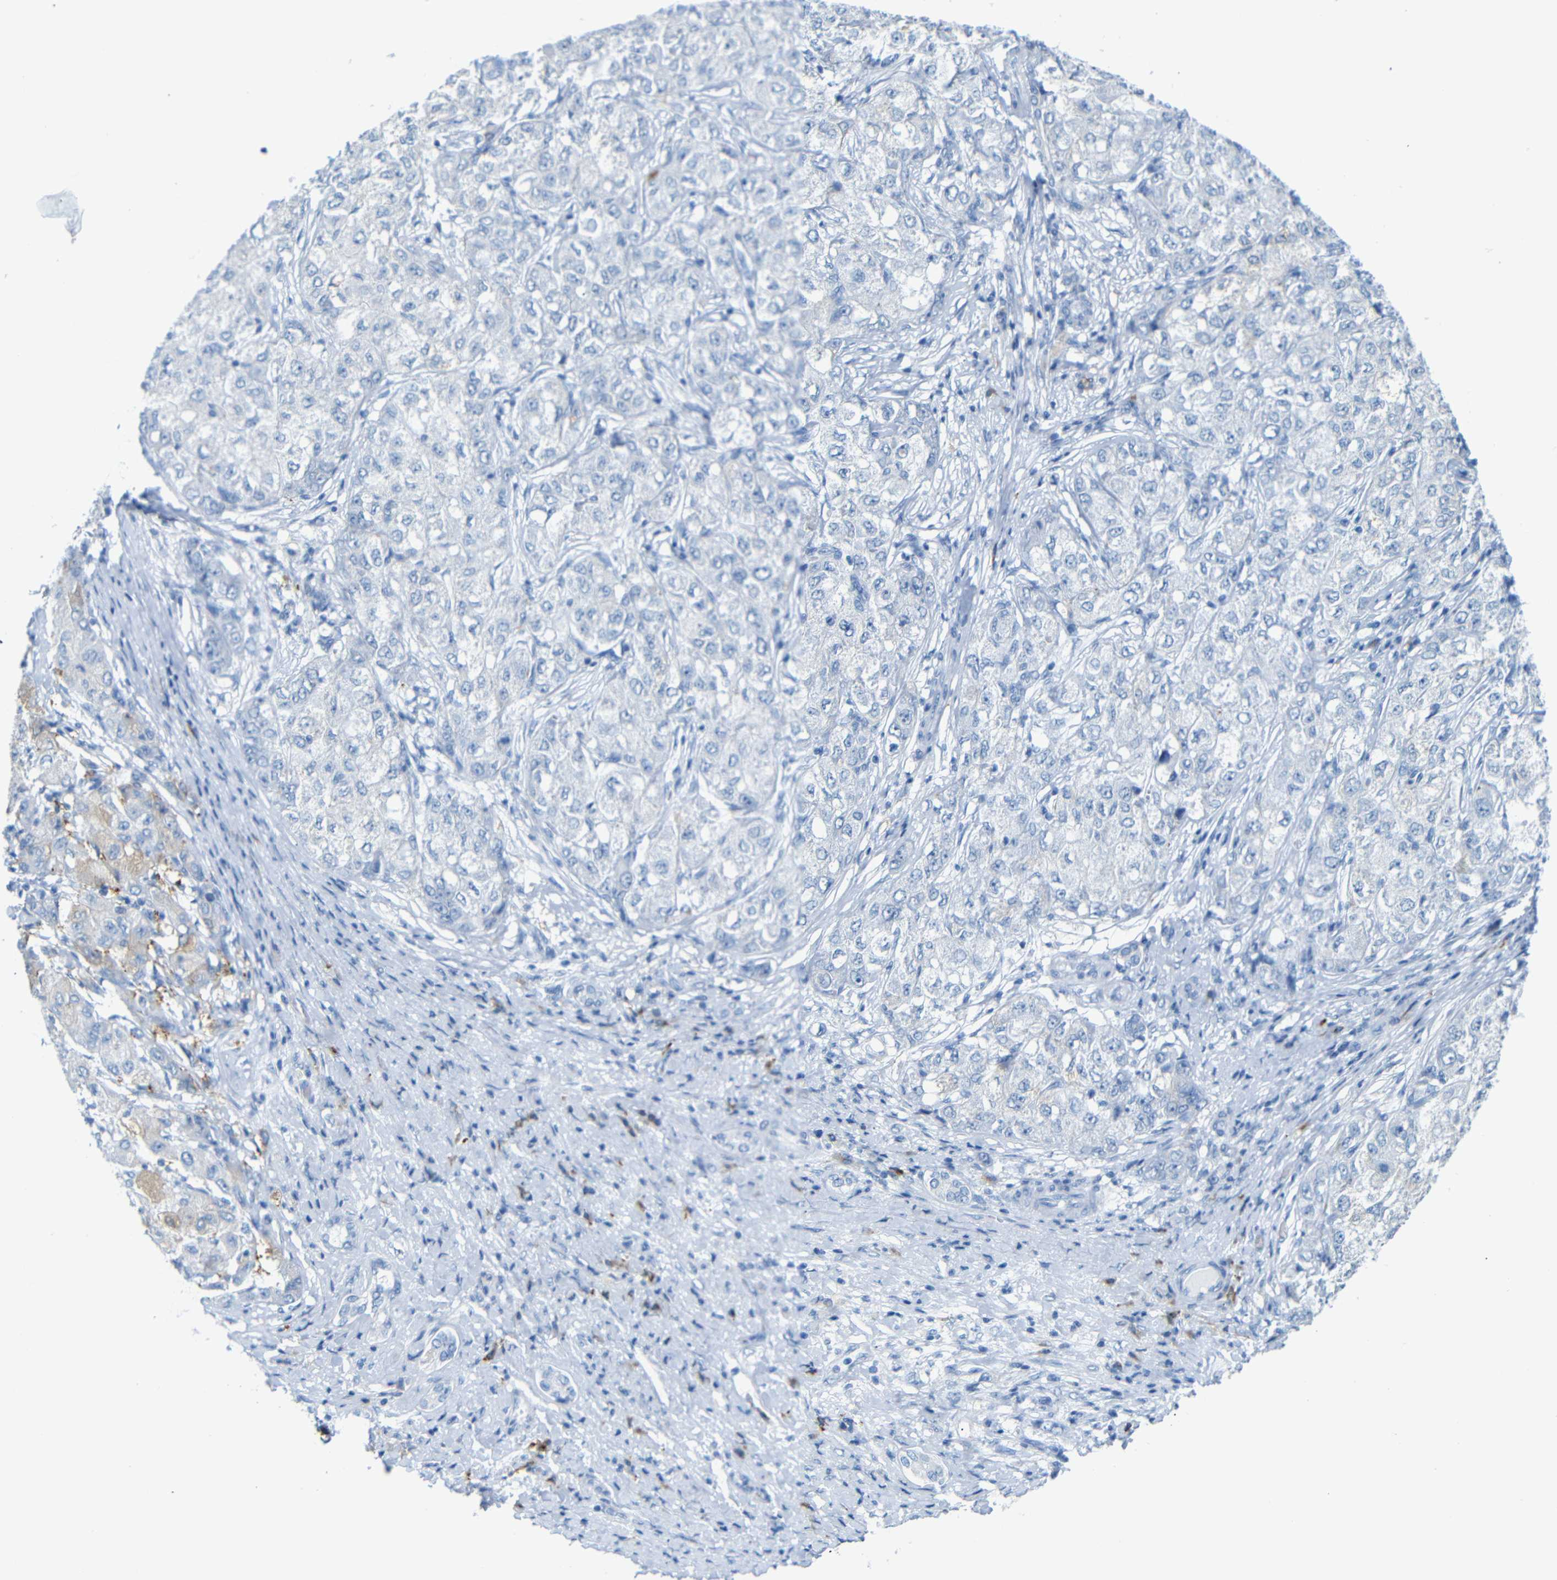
{"staining": {"intensity": "weak", "quantity": "25%-75%", "location": "cytoplasmic/membranous"}, "tissue": "liver cancer", "cell_type": "Tumor cells", "image_type": "cancer", "snomed": [{"axis": "morphology", "description": "Carcinoma, Hepatocellular, NOS"}, {"axis": "topography", "description": "Liver"}], "caption": "A brown stain labels weak cytoplasmic/membranous staining of a protein in liver cancer tumor cells. Using DAB (3,3'-diaminobenzidine) (brown) and hematoxylin (blue) stains, captured at high magnification using brightfield microscopy.", "gene": "FCRL1", "patient": {"sex": "male", "age": 80}}